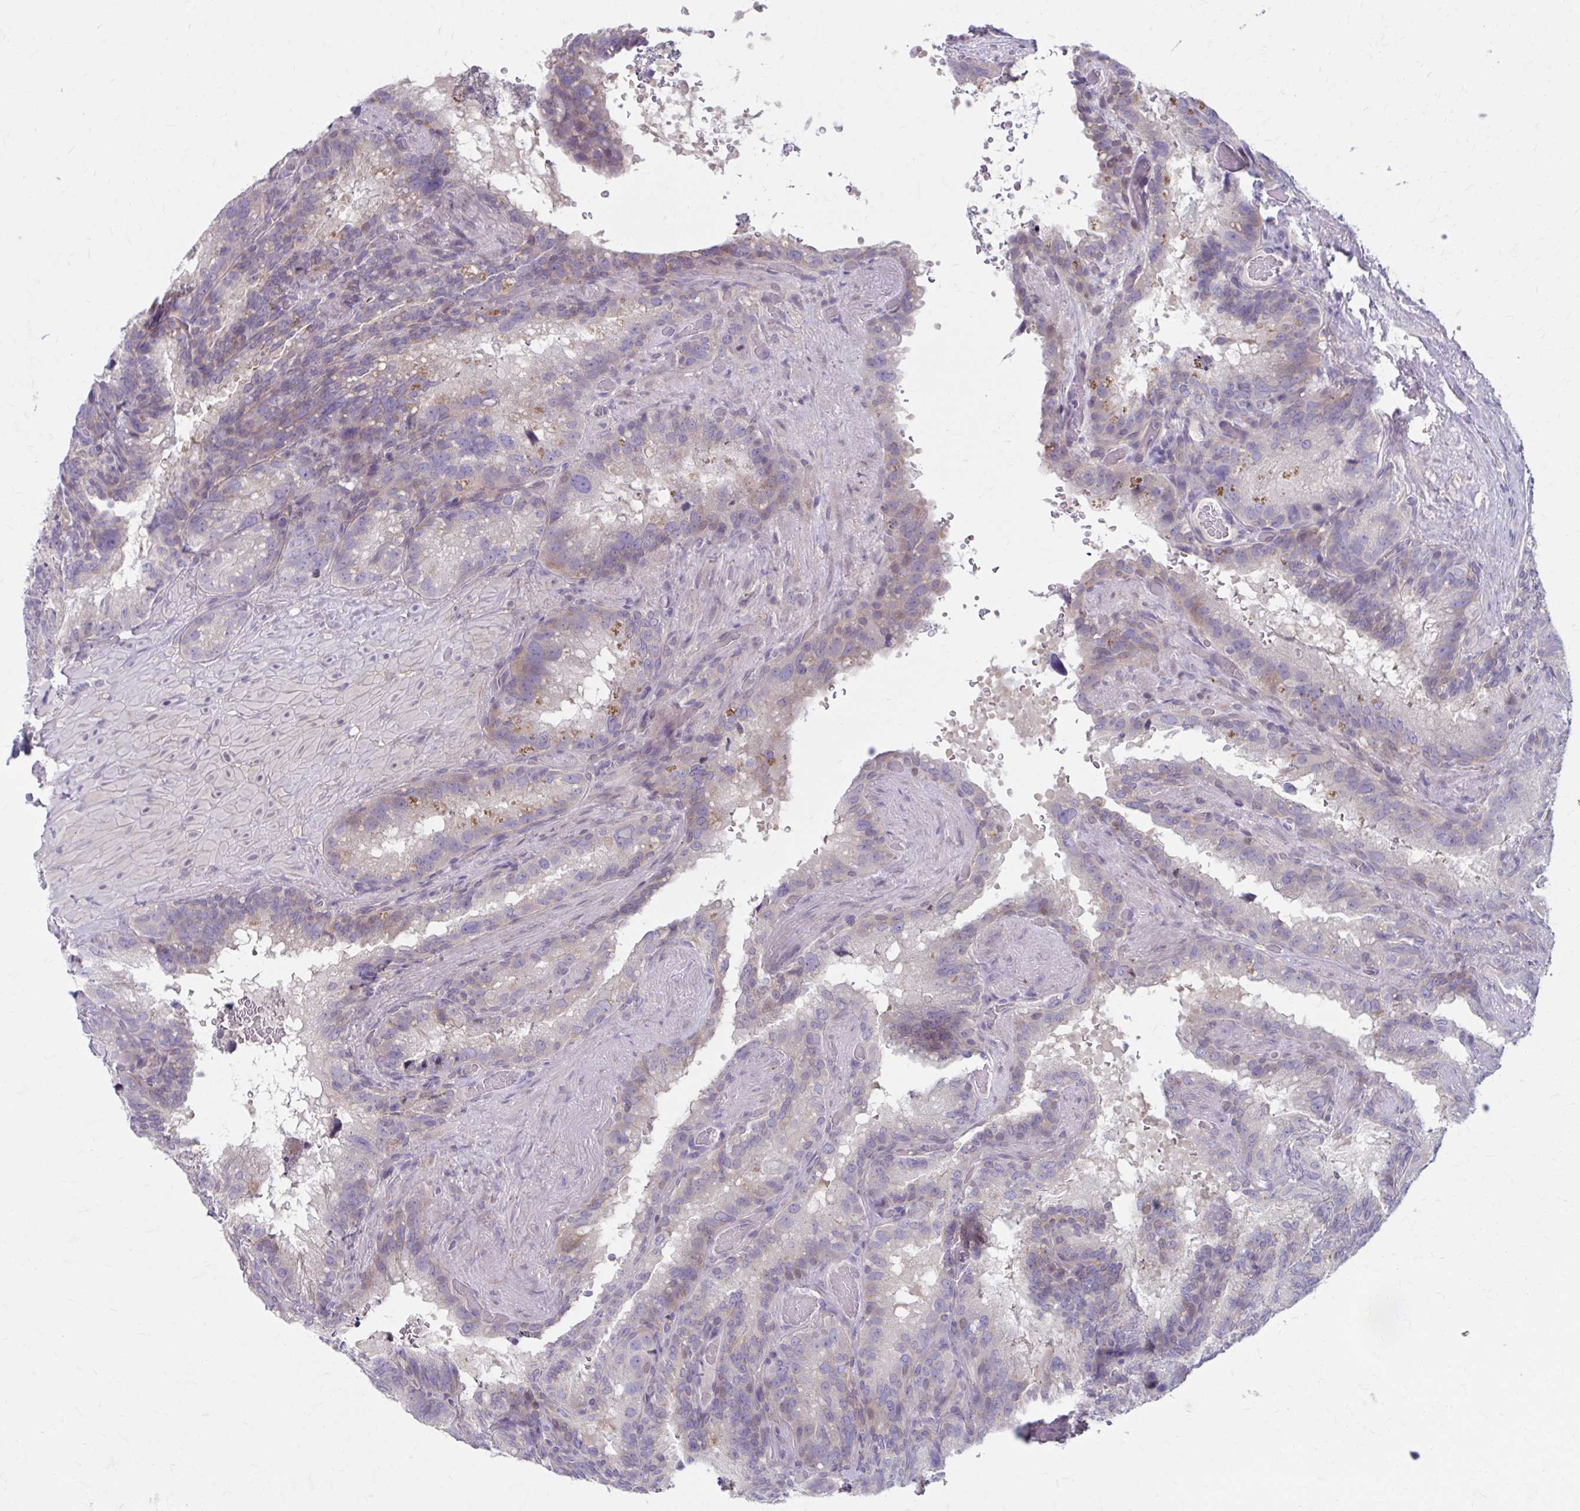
{"staining": {"intensity": "moderate", "quantity": "25%-75%", "location": "cytoplasmic/membranous"}, "tissue": "seminal vesicle", "cell_type": "Glandular cells", "image_type": "normal", "snomed": [{"axis": "morphology", "description": "Normal tissue, NOS"}, {"axis": "topography", "description": "Seminal veicle"}], "caption": "Approximately 25%-75% of glandular cells in benign seminal vesicle demonstrate moderate cytoplasmic/membranous protein staining as visualized by brown immunohistochemical staining.", "gene": "CHST3", "patient": {"sex": "male", "age": 60}}